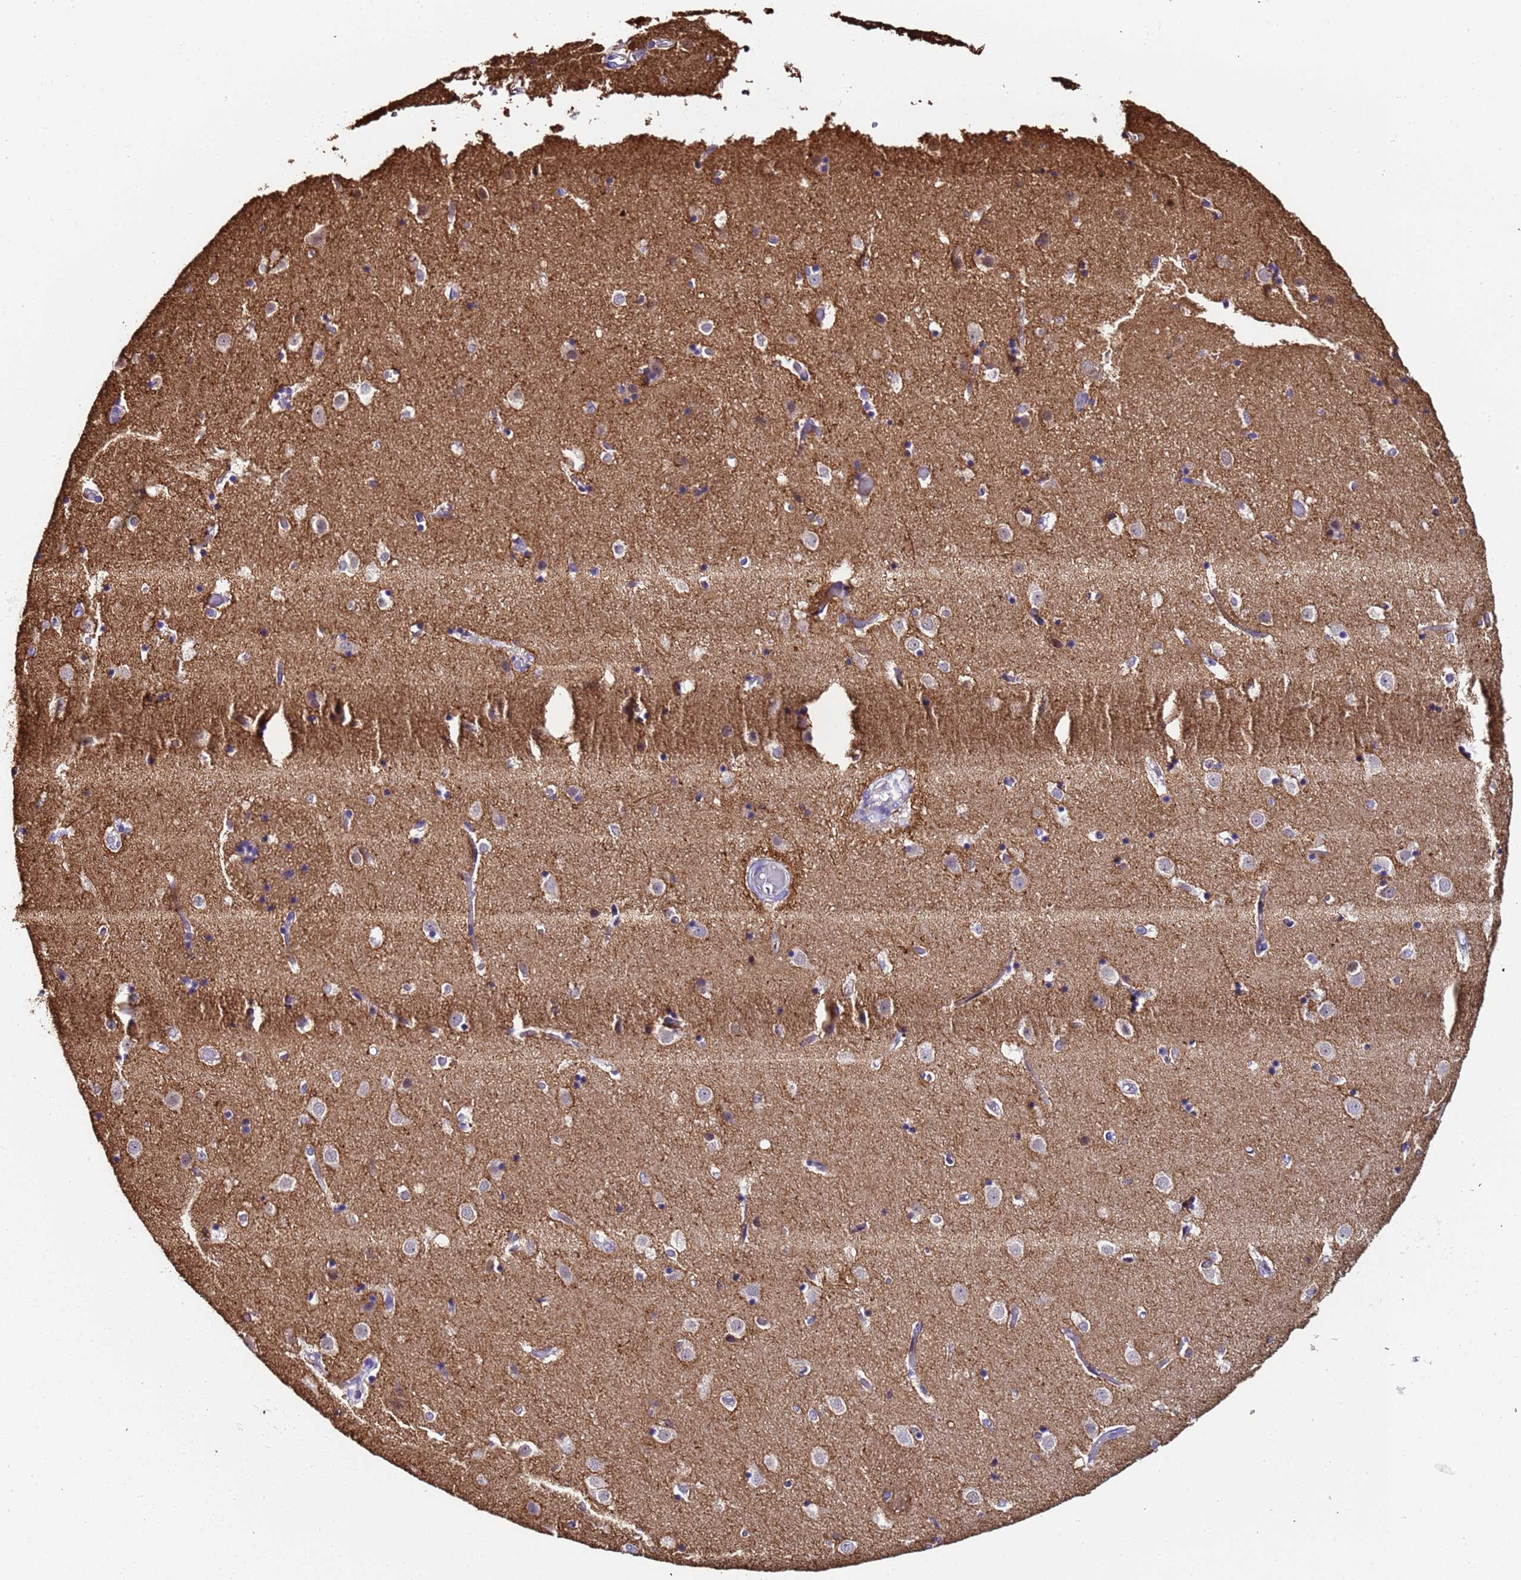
{"staining": {"intensity": "negative", "quantity": "none", "location": "none"}, "tissue": "caudate", "cell_type": "Glial cells", "image_type": "normal", "snomed": [{"axis": "morphology", "description": "Normal tissue, NOS"}, {"axis": "topography", "description": "Lateral ventricle wall"}], "caption": "Immunohistochemical staining of benign human caudate reveals no significant expression in glial cells. Brightfield microscopy of immunohistochemistry stained with DAB (brown) and hematoxylin (blue), captured at high magnification.", "gene": "PAQR7", "patient": {"sex": "female", "age": 52}}